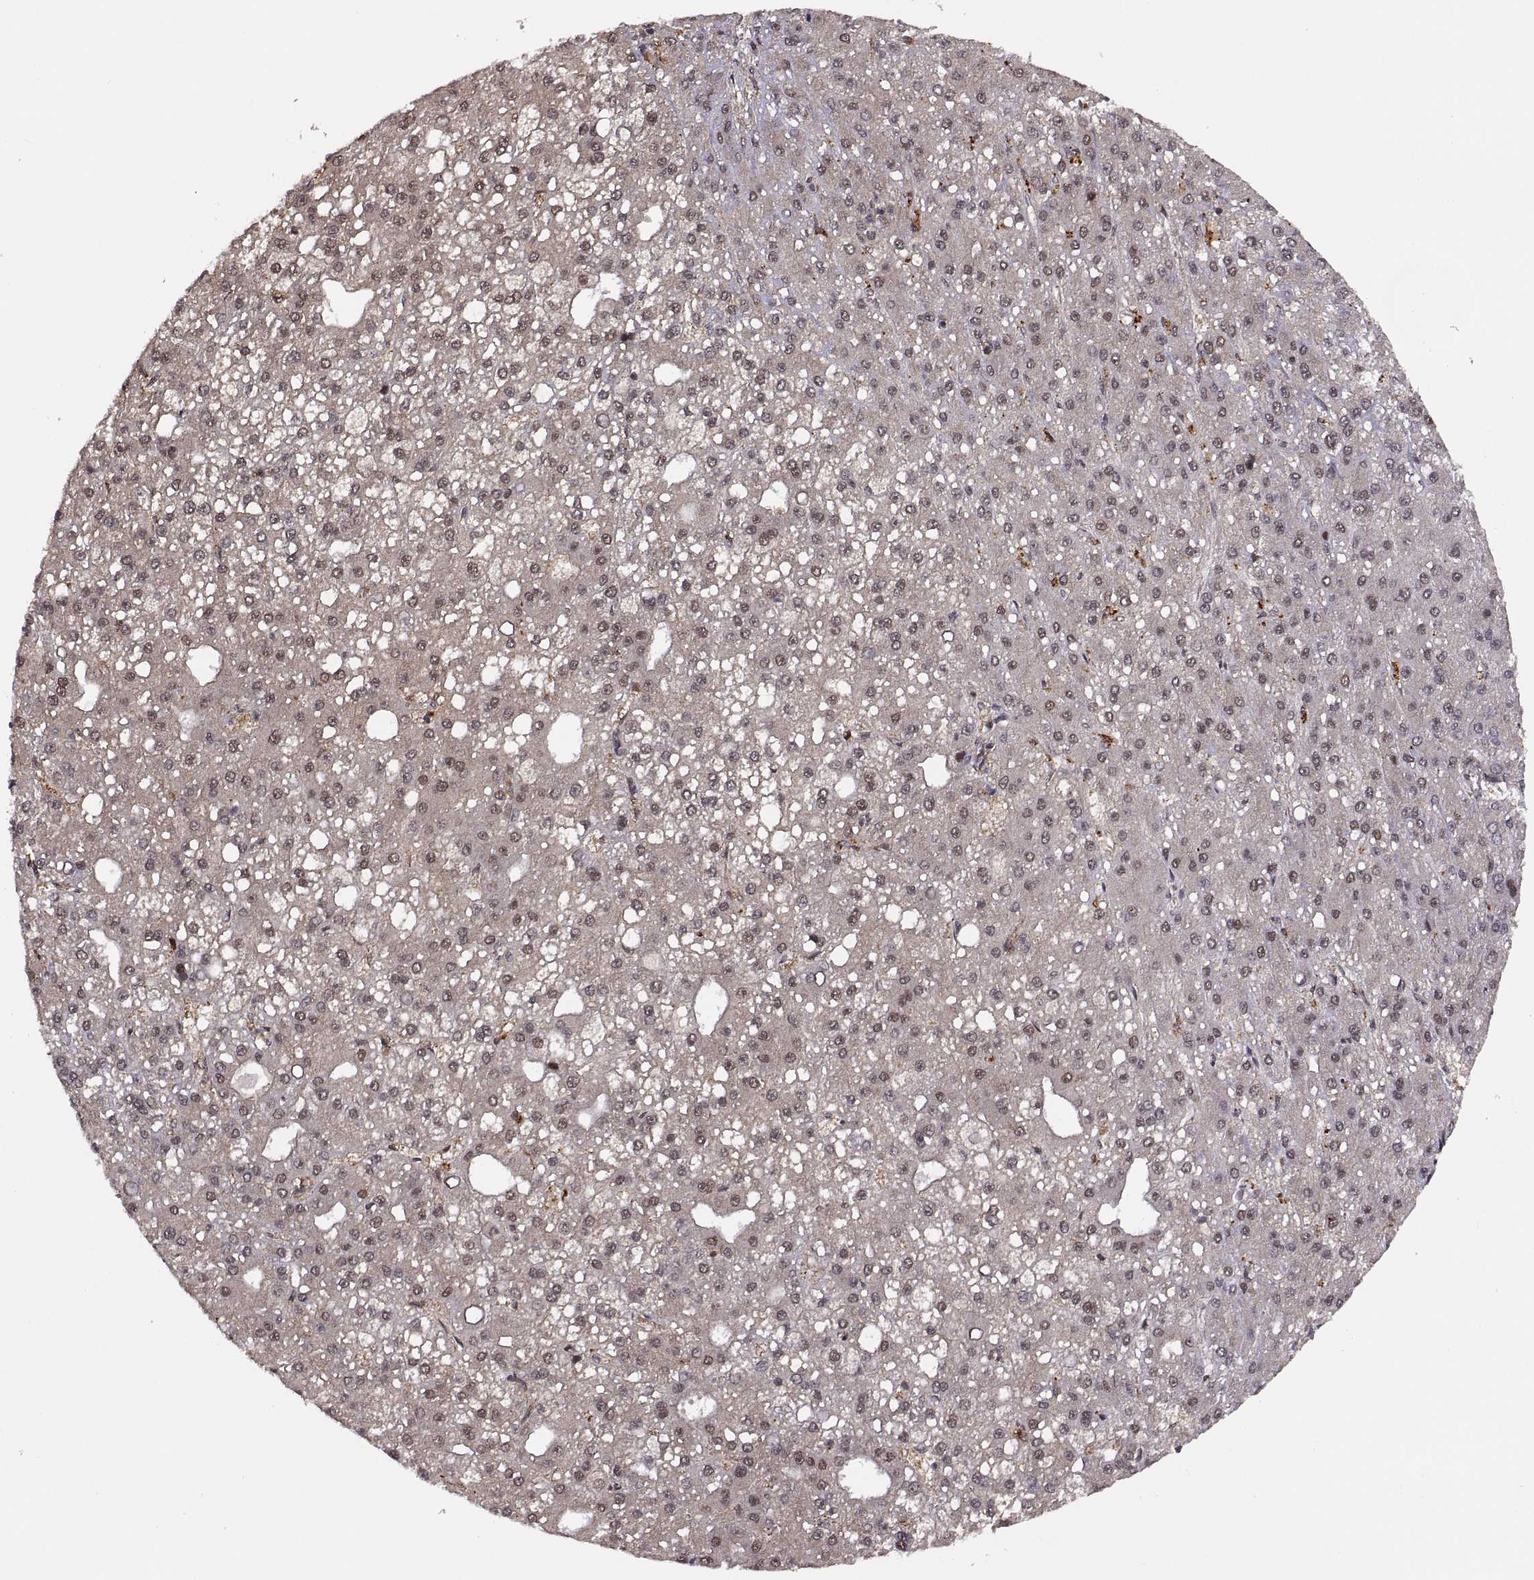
{"staining": {"intensity": "weak", "quantity": ">75%", "location": "cytoplasmic/membranous"}, "tissue": "liver cancer", "cell_type": "Tumor cells", "image_type": "cancer", "snomed": [{"axis": "morphology", "description": "Carcinoma, Hepatocellular, NOS"}, {"axis": "topography", "description": "Liver"}], "caption": "IHC (DAB (3,3'-diaminobenzidine)) staining of liver hepatocellular carcinoma shows weak cytoplasmic/membranous protein positivity in about >75% of tumor cells.", "gene": "PSMC2", "patient": {"sex": "male", "age": 67}}